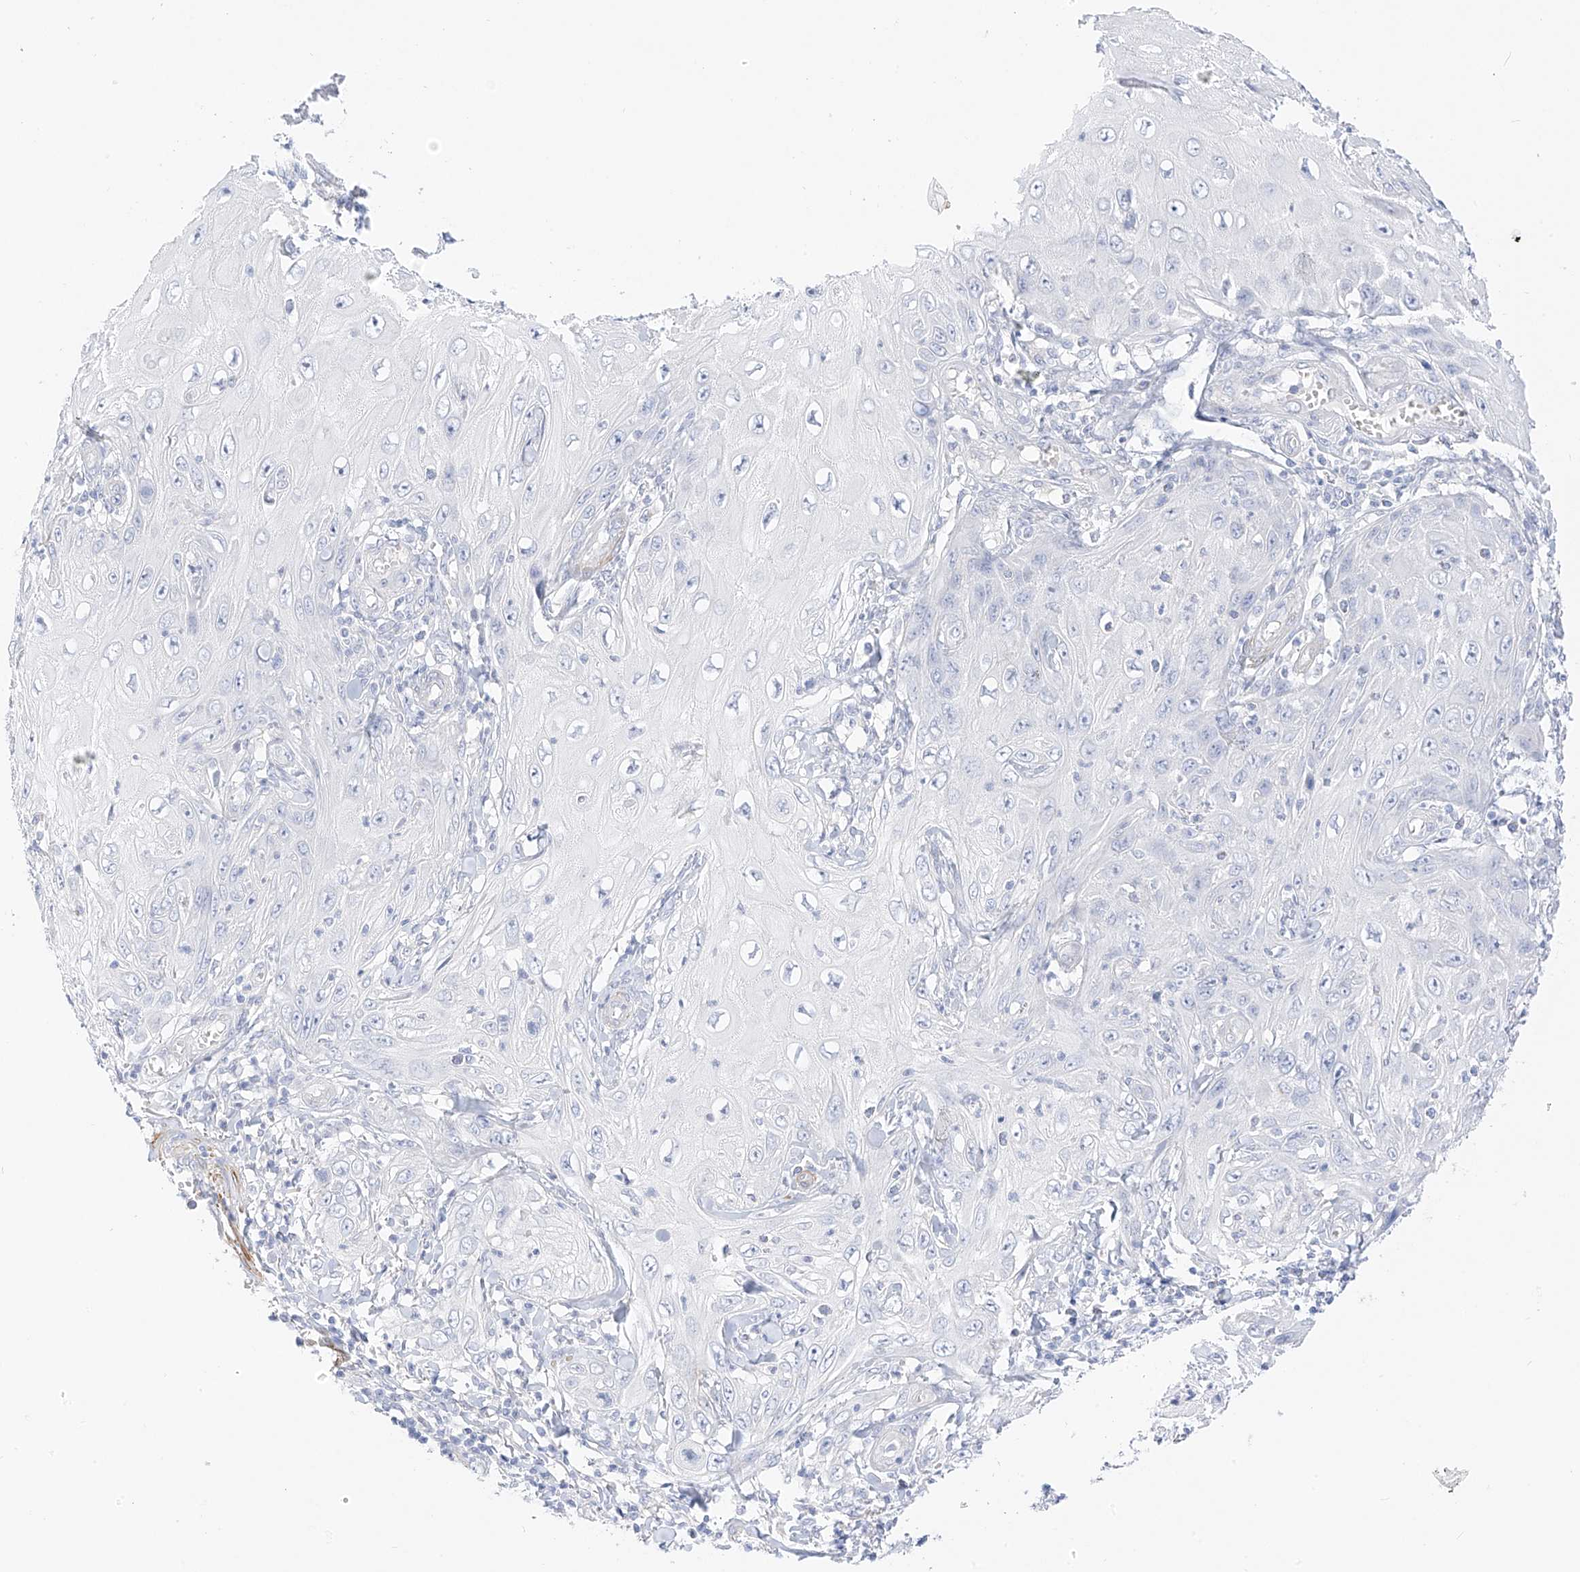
{"staining": {"intensity": "negative", "quantity": "none", "location": "none"}, "tissue": "skin cancer", "cell_type": "Tumor cells", "image_type": "cancer", "snomed": [{"axis": "morphology", "description": "Squamous cell carcinoma, NOS"}, {"axis": "topography", "description": "Skin"}], "caption": "A photomicrograph of human squamous cell carcinoma (skin) is negative for staining in tumor cells.", "gene": "ST3GAL5", "patient": {"sex": "female", "age": 73}}